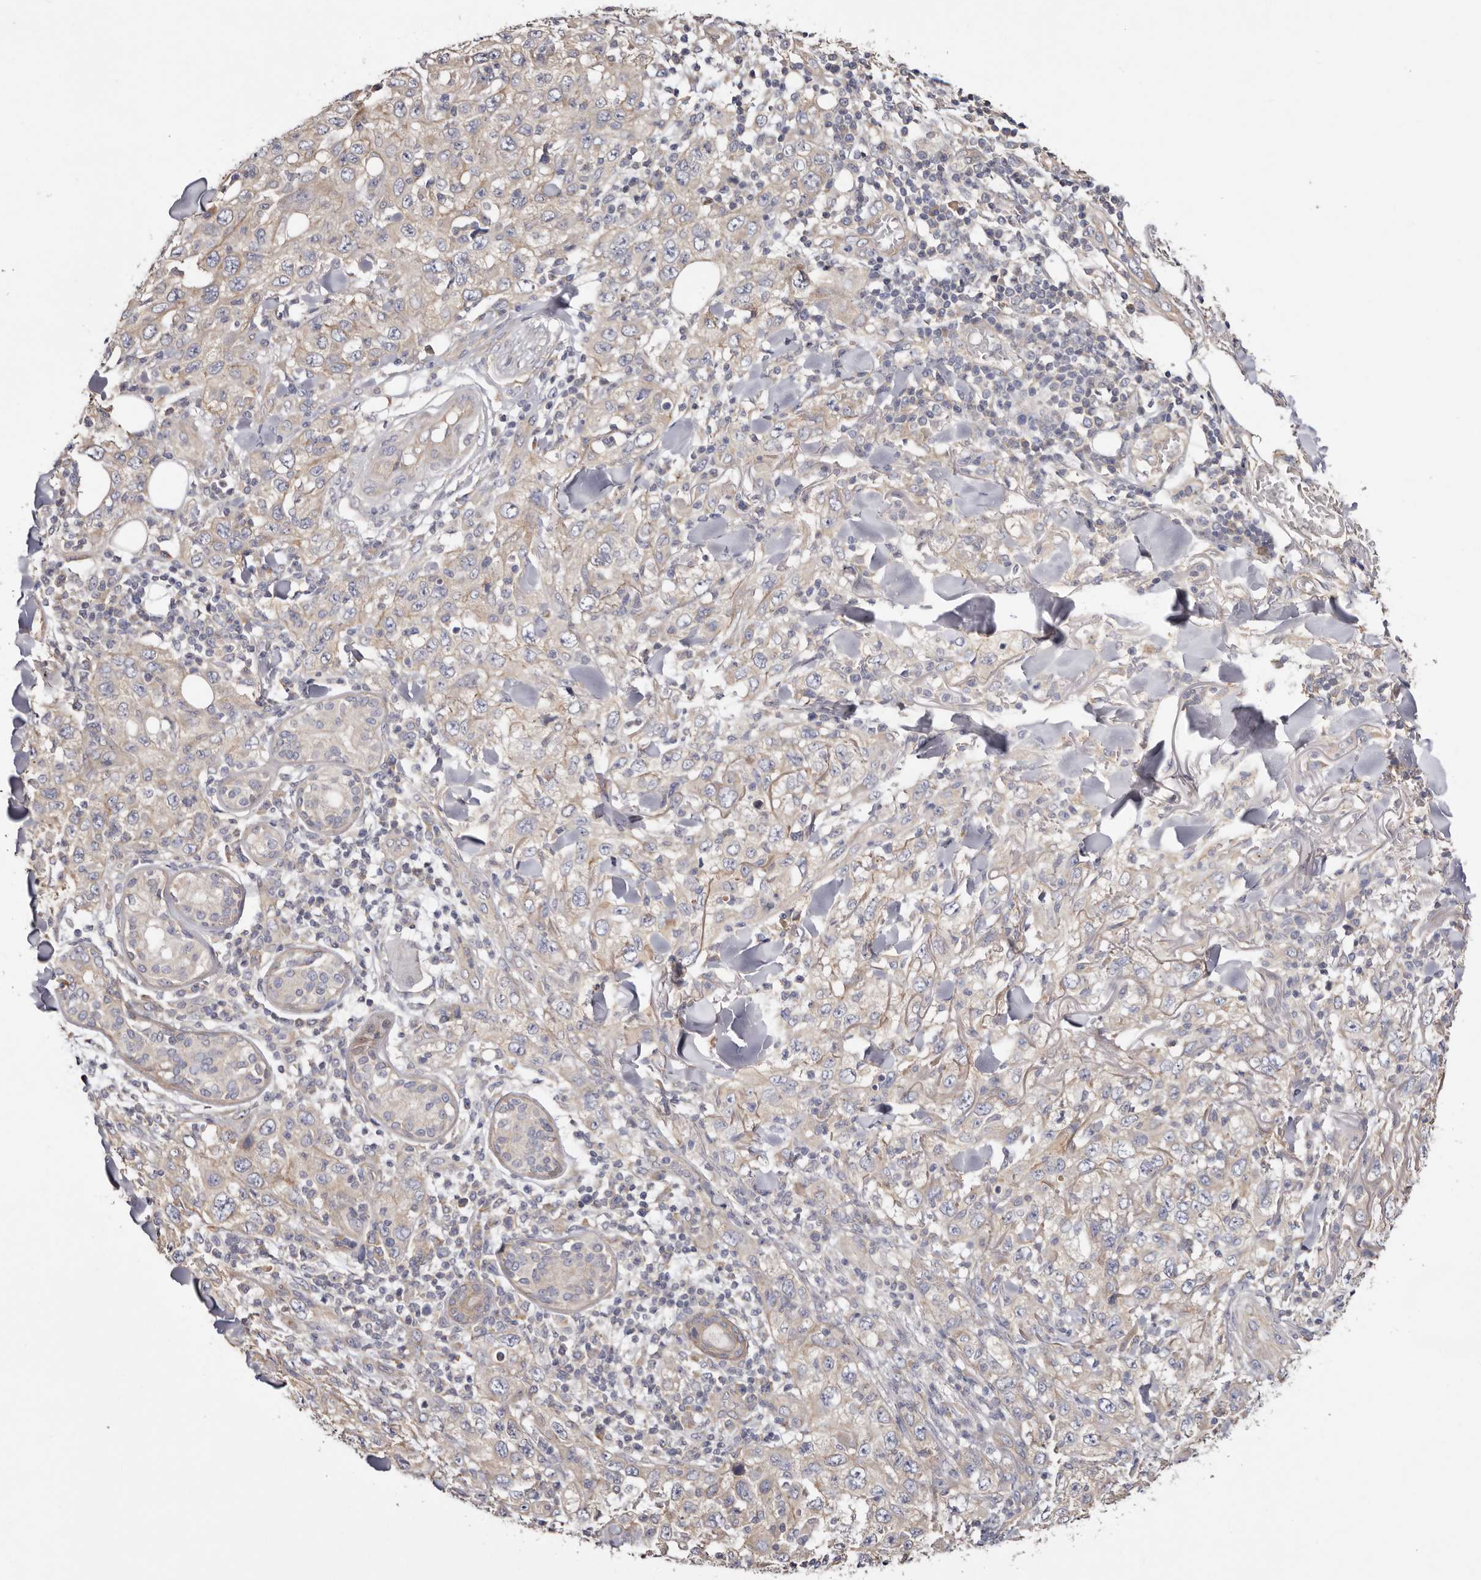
{"staining": {"intensity": "weak", "quantity": "<25%", "location": "cytoplasmic/membranous"}, "tissue": "skin cancer", "cell_type": "Tumor cells", "image_type": "cancer", "snomed": [{"axis": "morphology", "description": "Squamous cell carcinoma, NOS"}, {"axis": "topography", "description": "Skin"}], "caption": "High magnification brightfield microscopy of skin squamous cell carcinoma stained with DAB (brown) and counterstained with hematoxylin (blue): tumor cells show no significant positivity.", "gene": "FAM167B", "patient": {"sex": "female", "age": 88}}